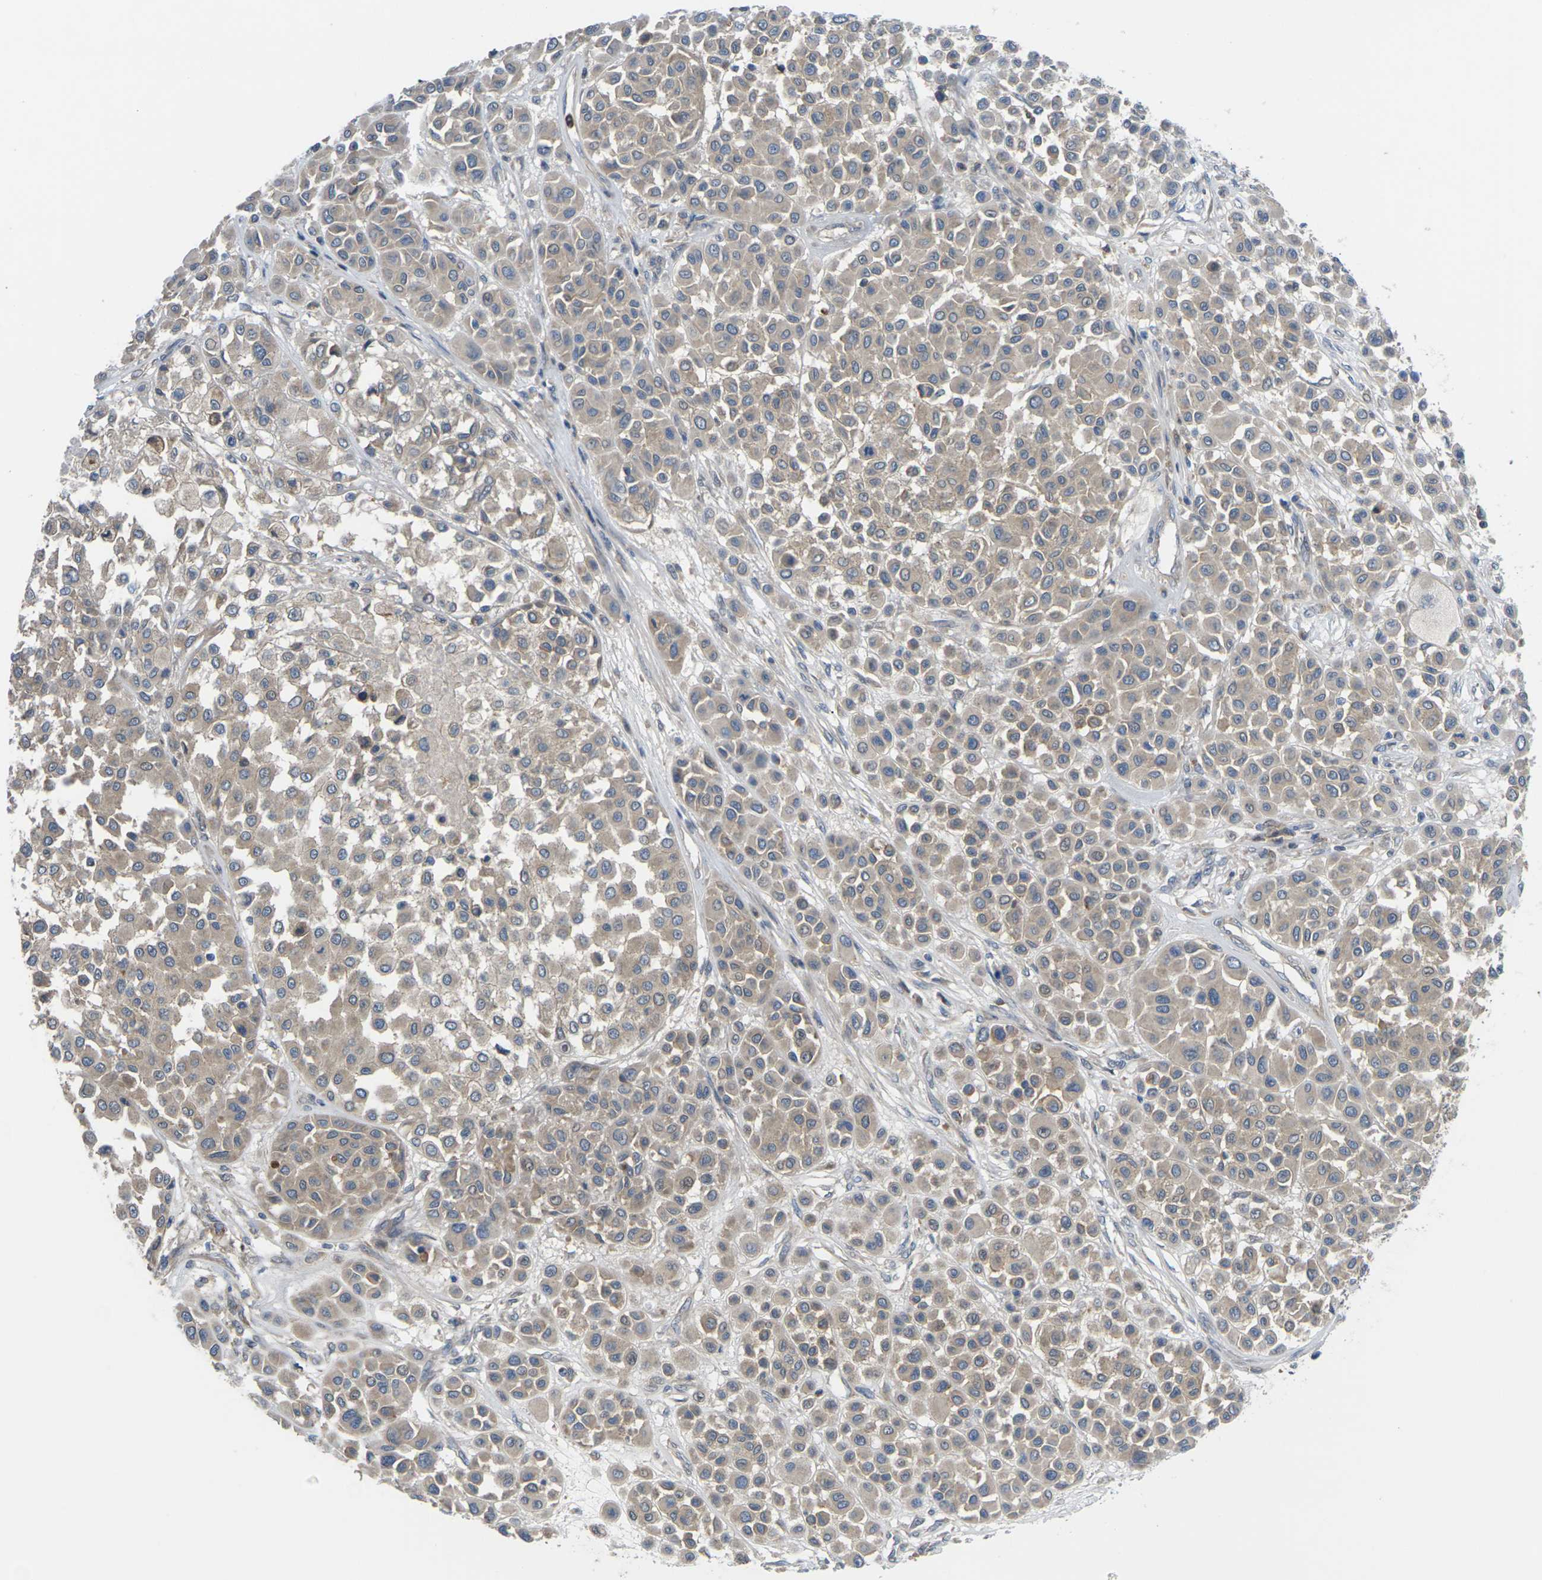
{"staining": {"intensity": "weak", "quantity": ">75%", "location": "cytoplasmic/membranous"}, "tissue": "melanoma", "cell_type": "Tumor cells", "image_type": "cancer", "snomed": [{"axis": "morphology", "description": "Malignant melanoma, Metastatic site"}, {"axis": "topography", "description": "Soft tissue"}], "caption": "A high-resolution photomicrograph shows IHC staining of malignant melanoma (metastatic site), which demonstrates weak cytoplasmic/membranous expression in approximately >75% of tumor cells.", "gene": "TIAM1", "patient": {"sex": "male", "age": 41}}